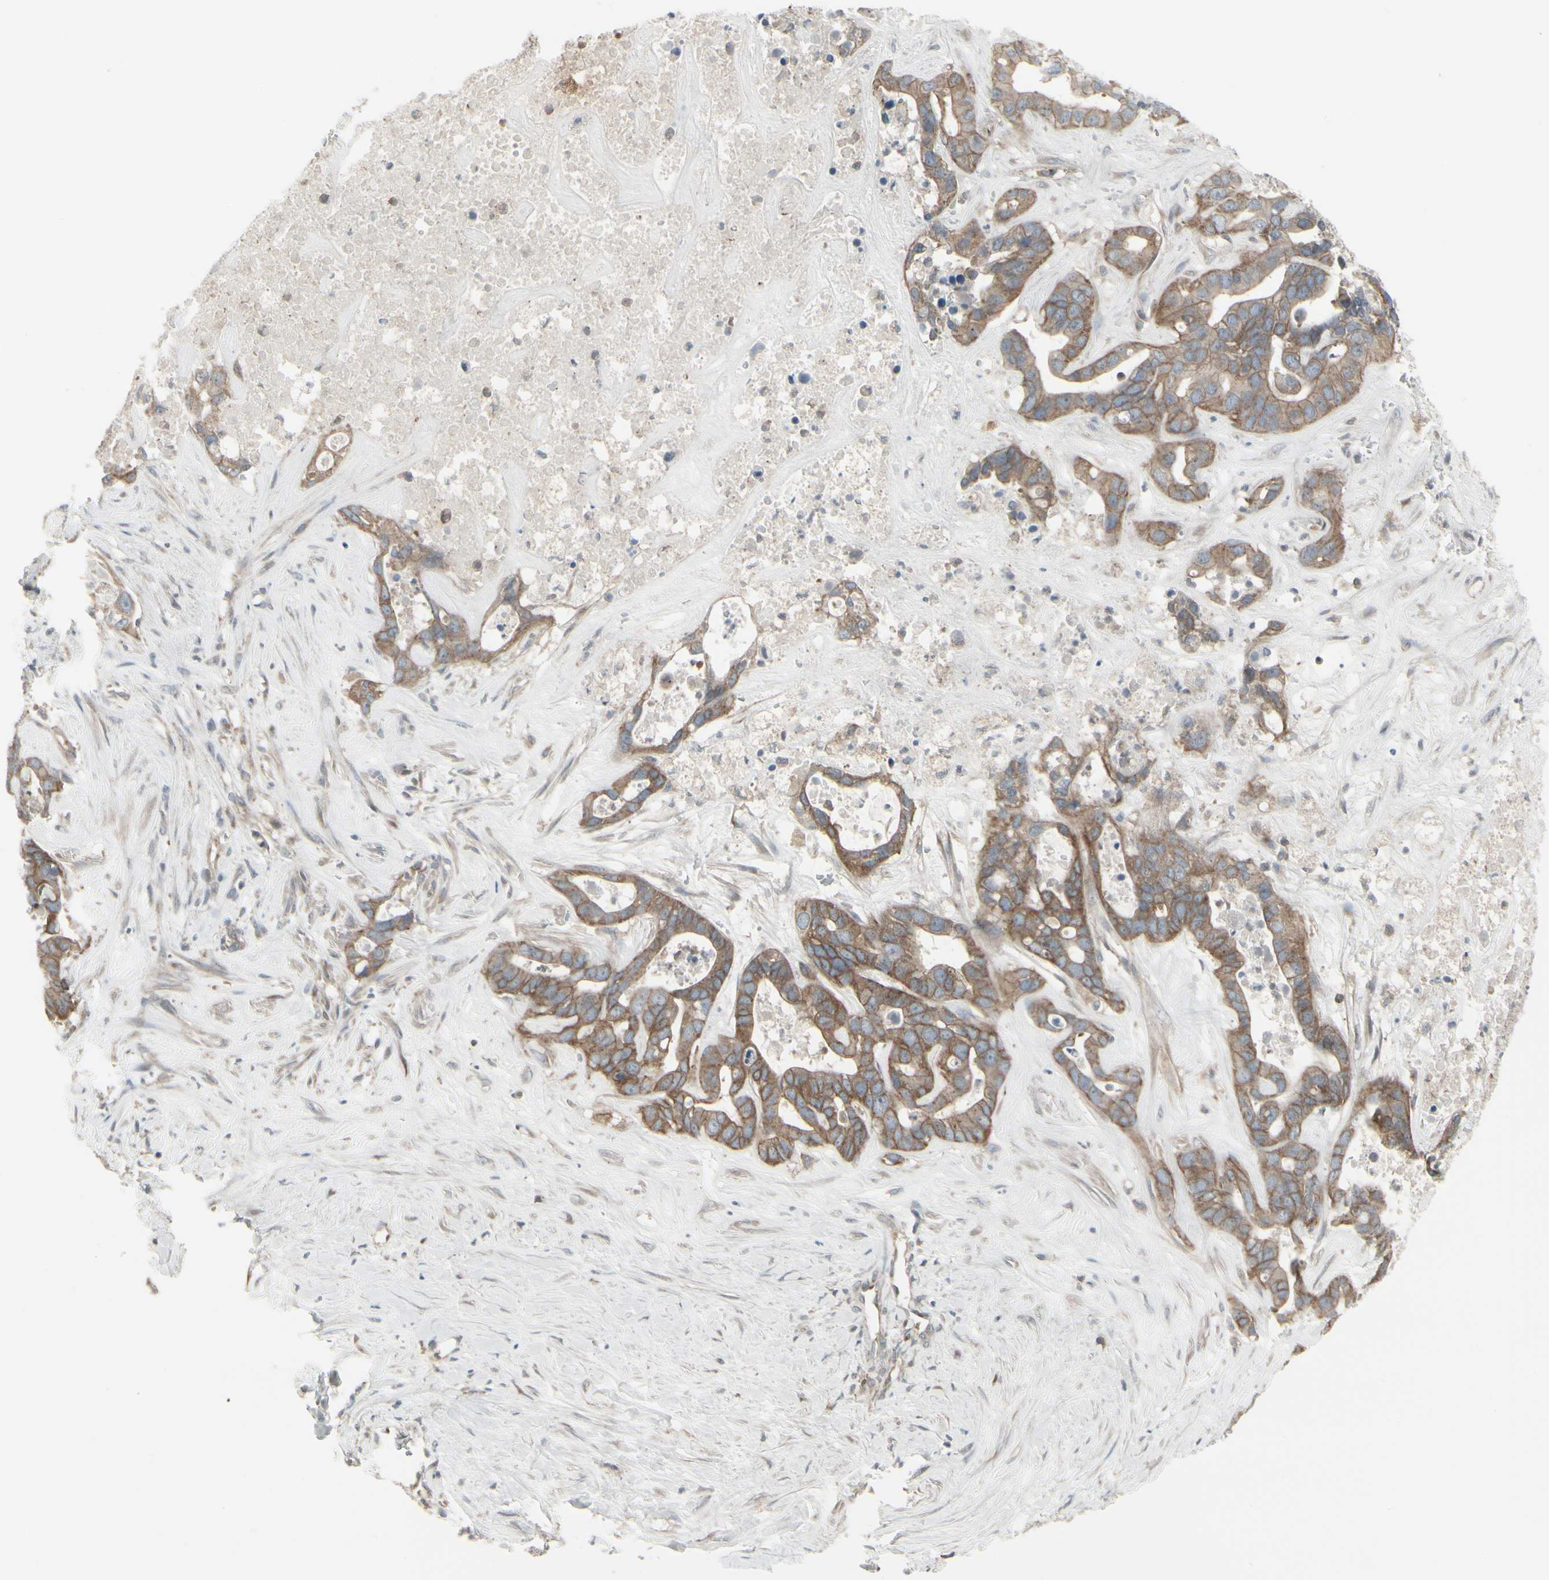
{"staining": {"intensity": "moderate", "quantity": ">75%", "location": "cytoplasmic/membranous"}, "tissue": "liver cancer", "cell_type": "Tumor cells", "image_type": "cancer", "snomed": [{"axis": "morphology", "description": "Cholangiocarcinoma"}, {"axis": "topography", "description": "Liver"}], "caption": "There is medium levels of moderate cytoplasmic/membranous staining in tumor cells of liver cancer (cholangiocarcinoma), as demonstrated by immunohistochemical staining (brown color).", "gene": "EPS15", "patient": {"sex": "female", "age": 65}}